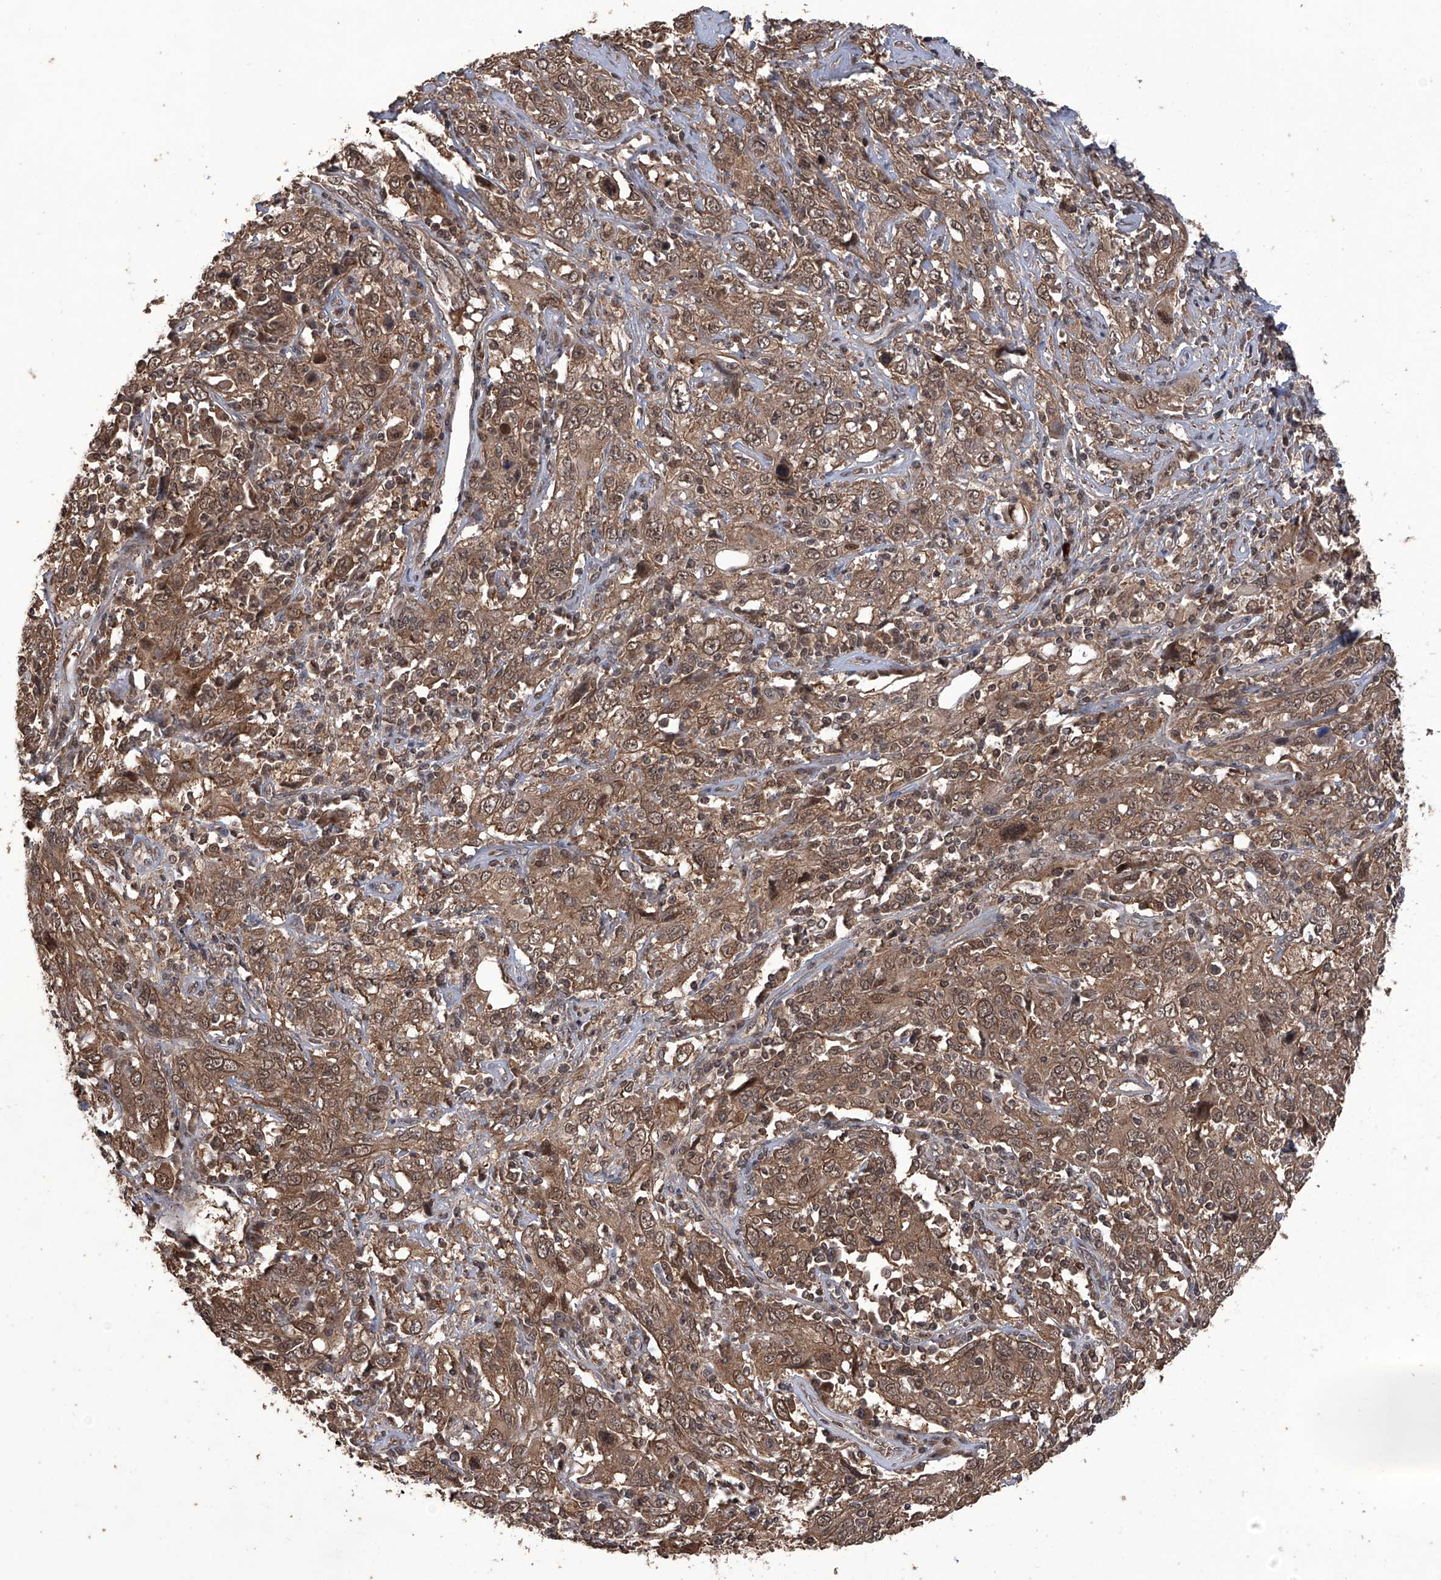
{"staining": {"intensity": "moderate", "quantity": ">75%", "location": "cytoplasmic/membranous,nuclear"}, "tissue": "cervical cancer", "cell_type": "Tumor cells", "image_type": "cancer", "snomed": [{"axis": "morphology", "description": "Squamous cell carcinoma, NOS"}, {"axis": "topography", "description": "Cervix"}], "caption": "Cervical cancer stained with a brown dye shows moderate cytoplasmic/membranous and nuclear positive positivity in approximately >75% of tumor cells.", "gene": "LYSMD4", "patient": {"sex": "female", "age": 46}}